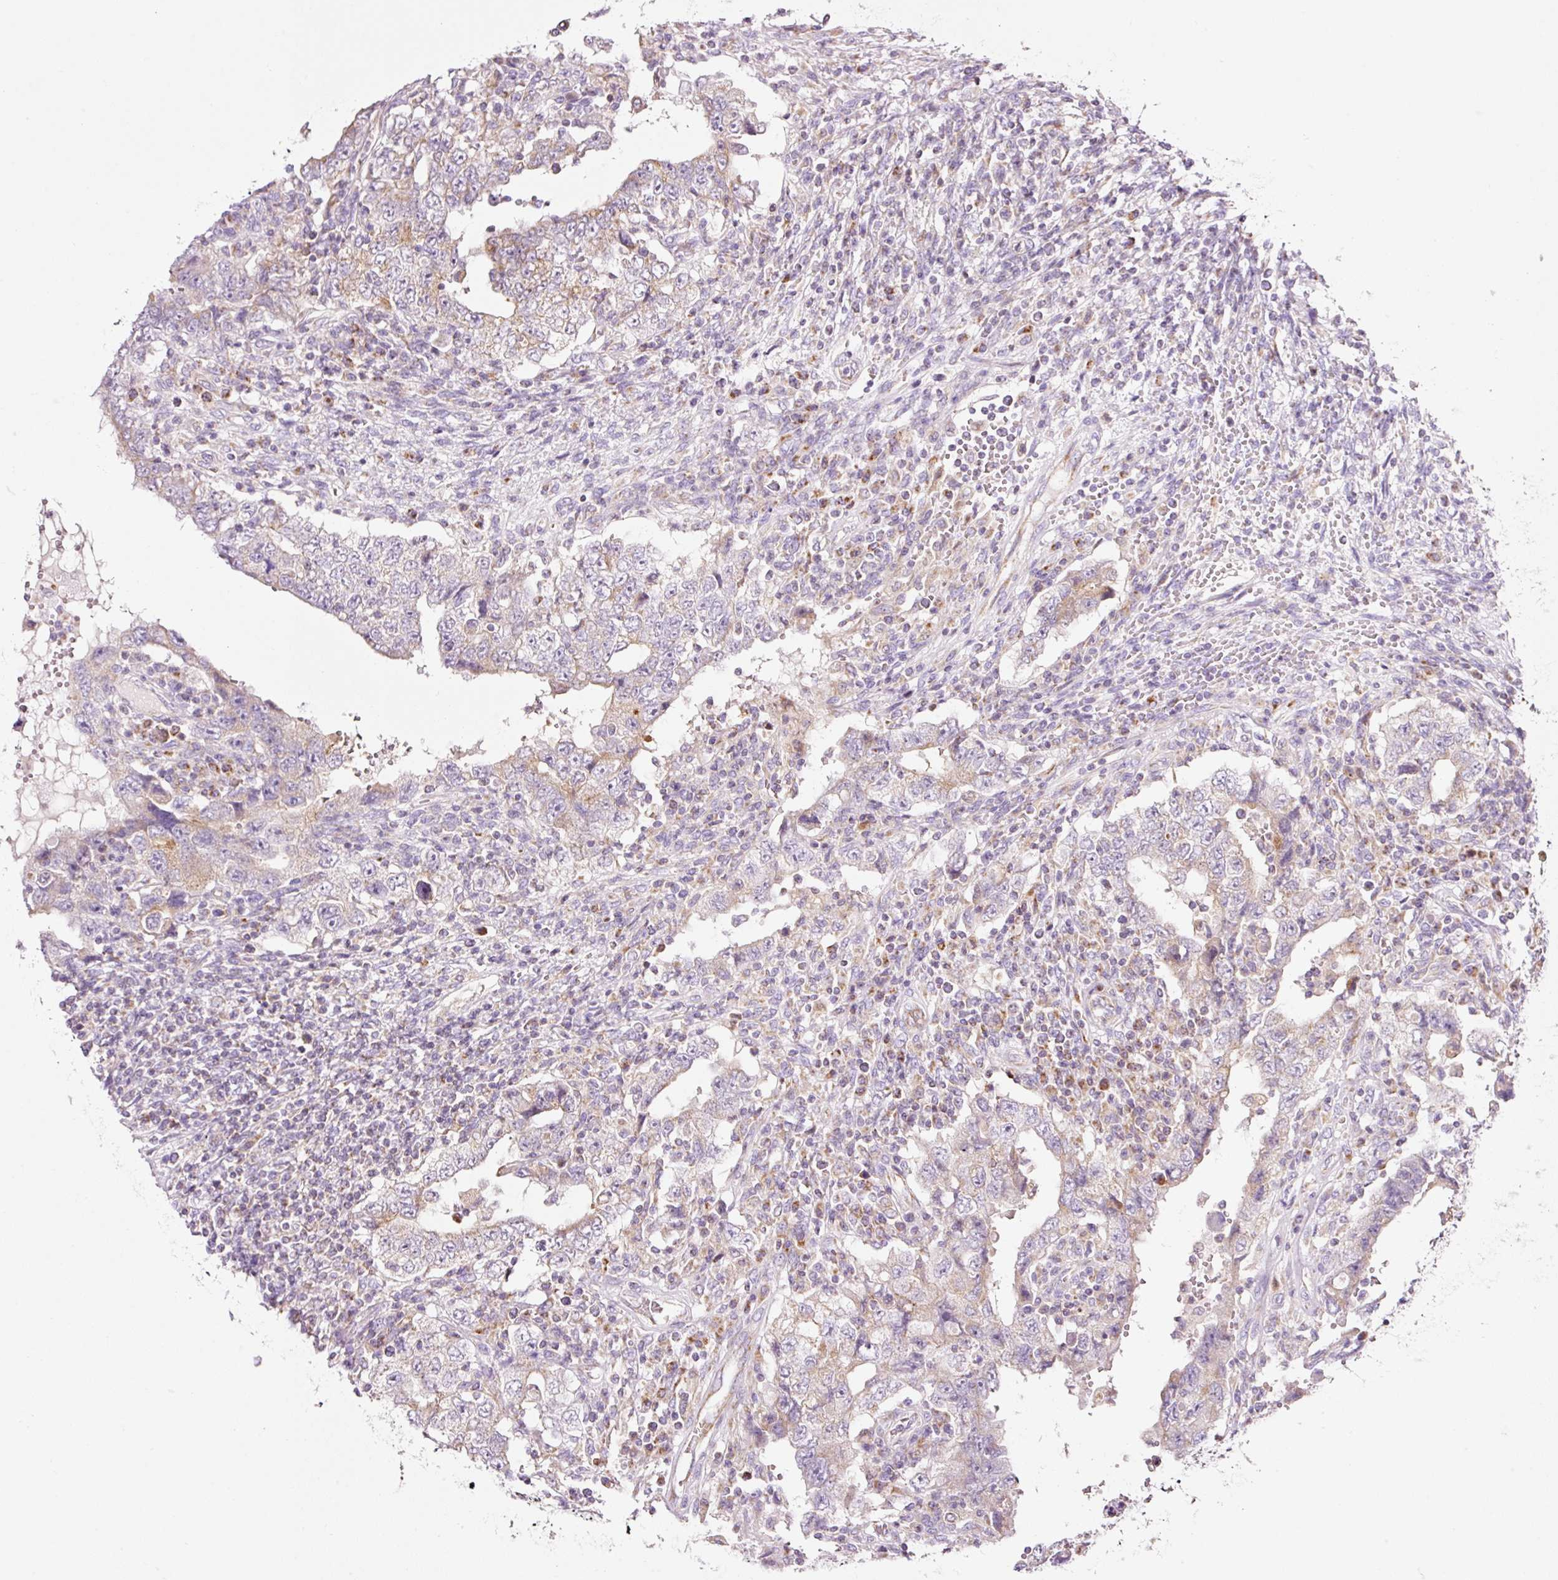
{"staining": {"intensity": "weak", "quantity": "<25%", "location": "cytoplasmic/membranous"}, "tissue": "testis cancer", "cell_type": "Tumor cells", "image_type": "cancer", "snomed": [{"axis": "morphology", "description": "Carcinoma, Embryonal, NOS"}, {"axis": "topography", "description": "Testis"}], "caption": "High magnification brightfield microscopy of embryonal carcinoma (testis) stained with DAB (3,3'-diaminobenzidine) (brown) and counterstained with hematoxylin (blue): tumor cells show no significant positivity.", "gene": "NDUFA1", "patient": {"sex": "male", "age": 26}}